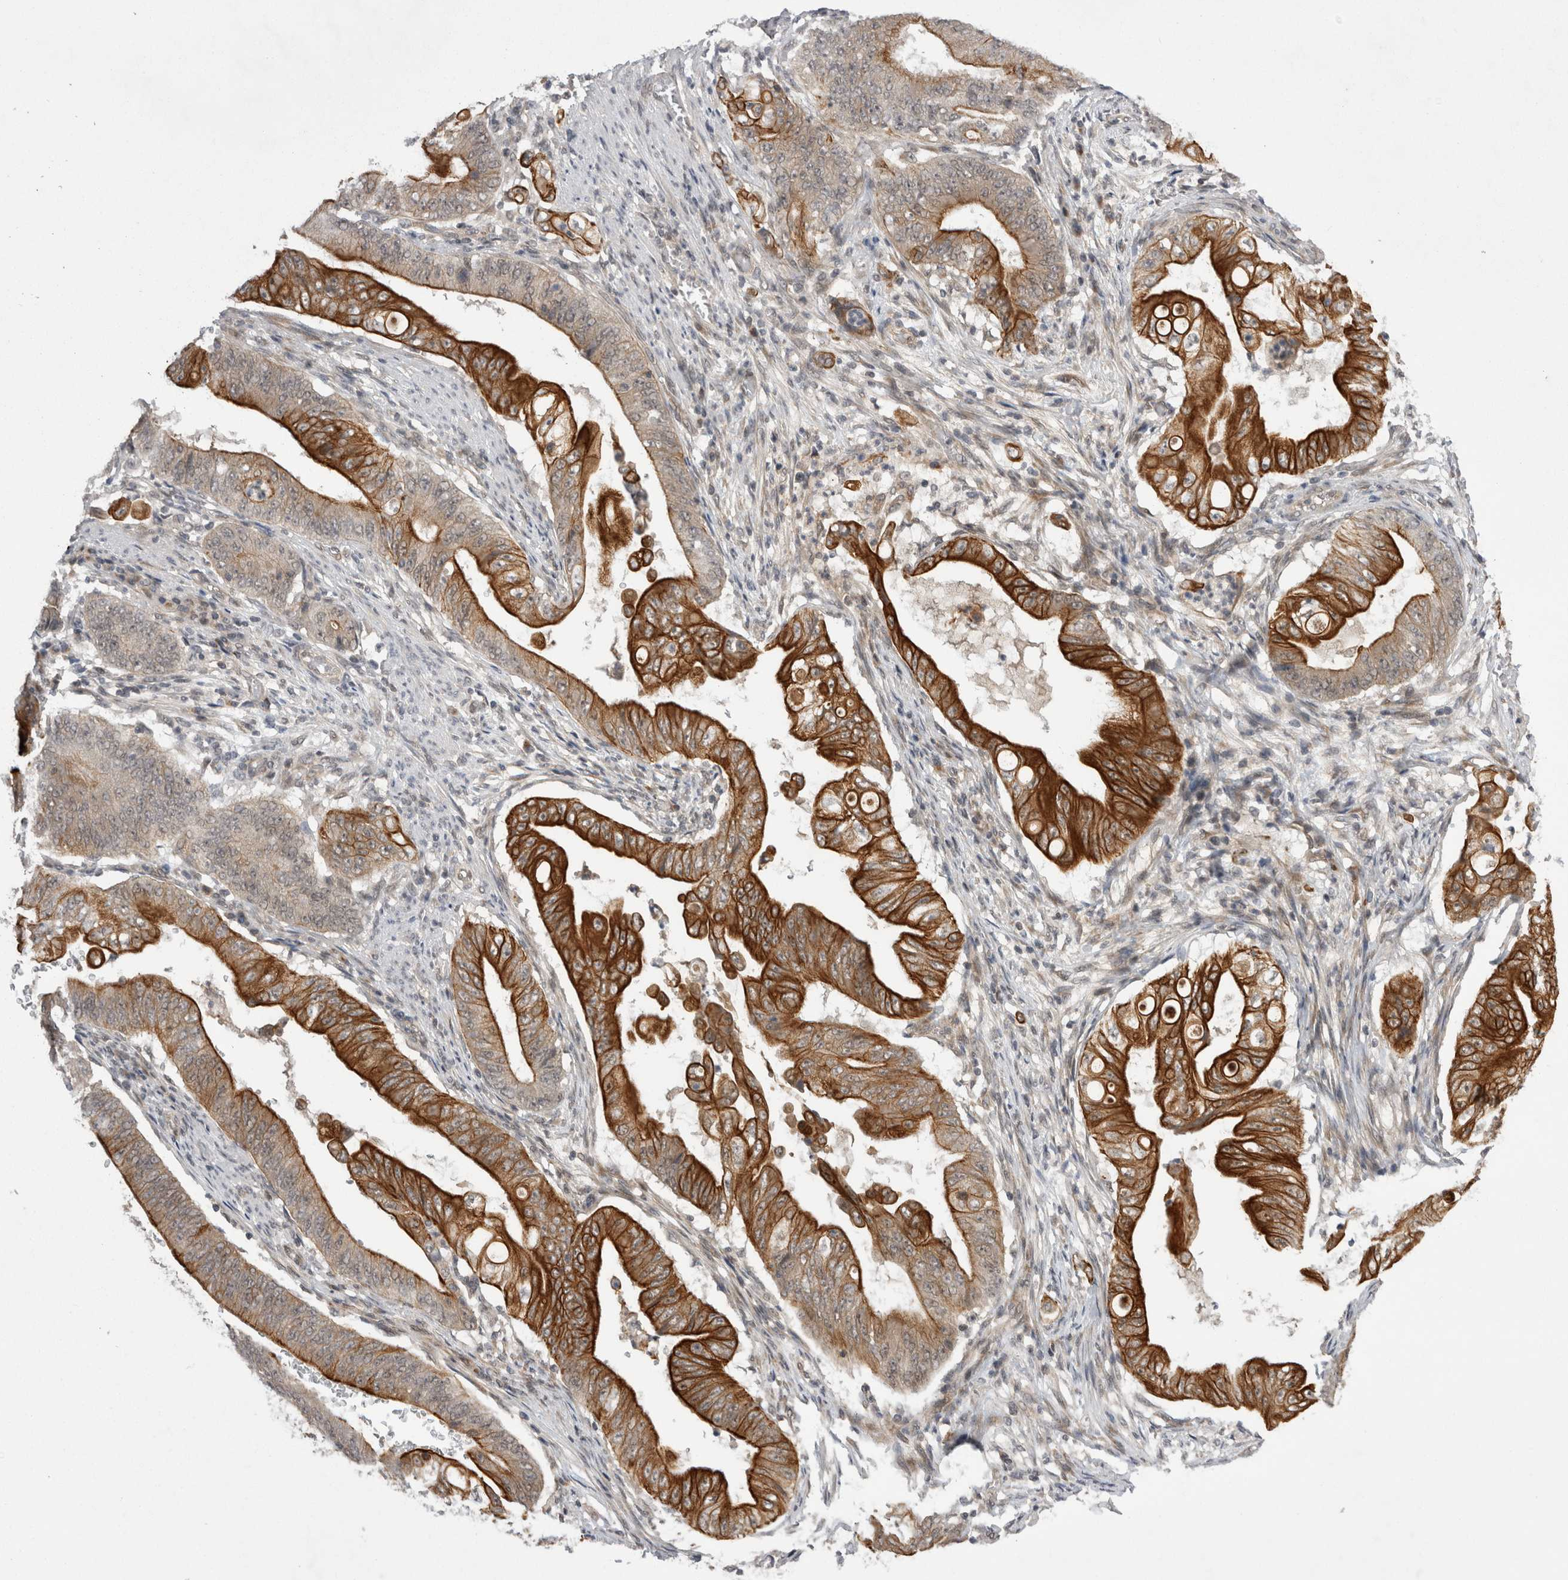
{"staining": {"intensity": "strong", "quantity": ">75%", "location": "cytoplasmic/membranous"}, "tissue": "stomach cancer", "cell_type": "Tumor cells", "image_type": "cancer", "snomed": [{"axis": "morphology", "description": "Adenocarcinoma, NOS"}, {"axis": "topography", "description": "Stomach"}], "caption": "This is an image of IHC staining of stomach cancer, which shows strong expression in the cytoplasmic/membranous of tumor cells.", "gene": "ZNF341", "patient": {"sex": "female", "age": 73}}